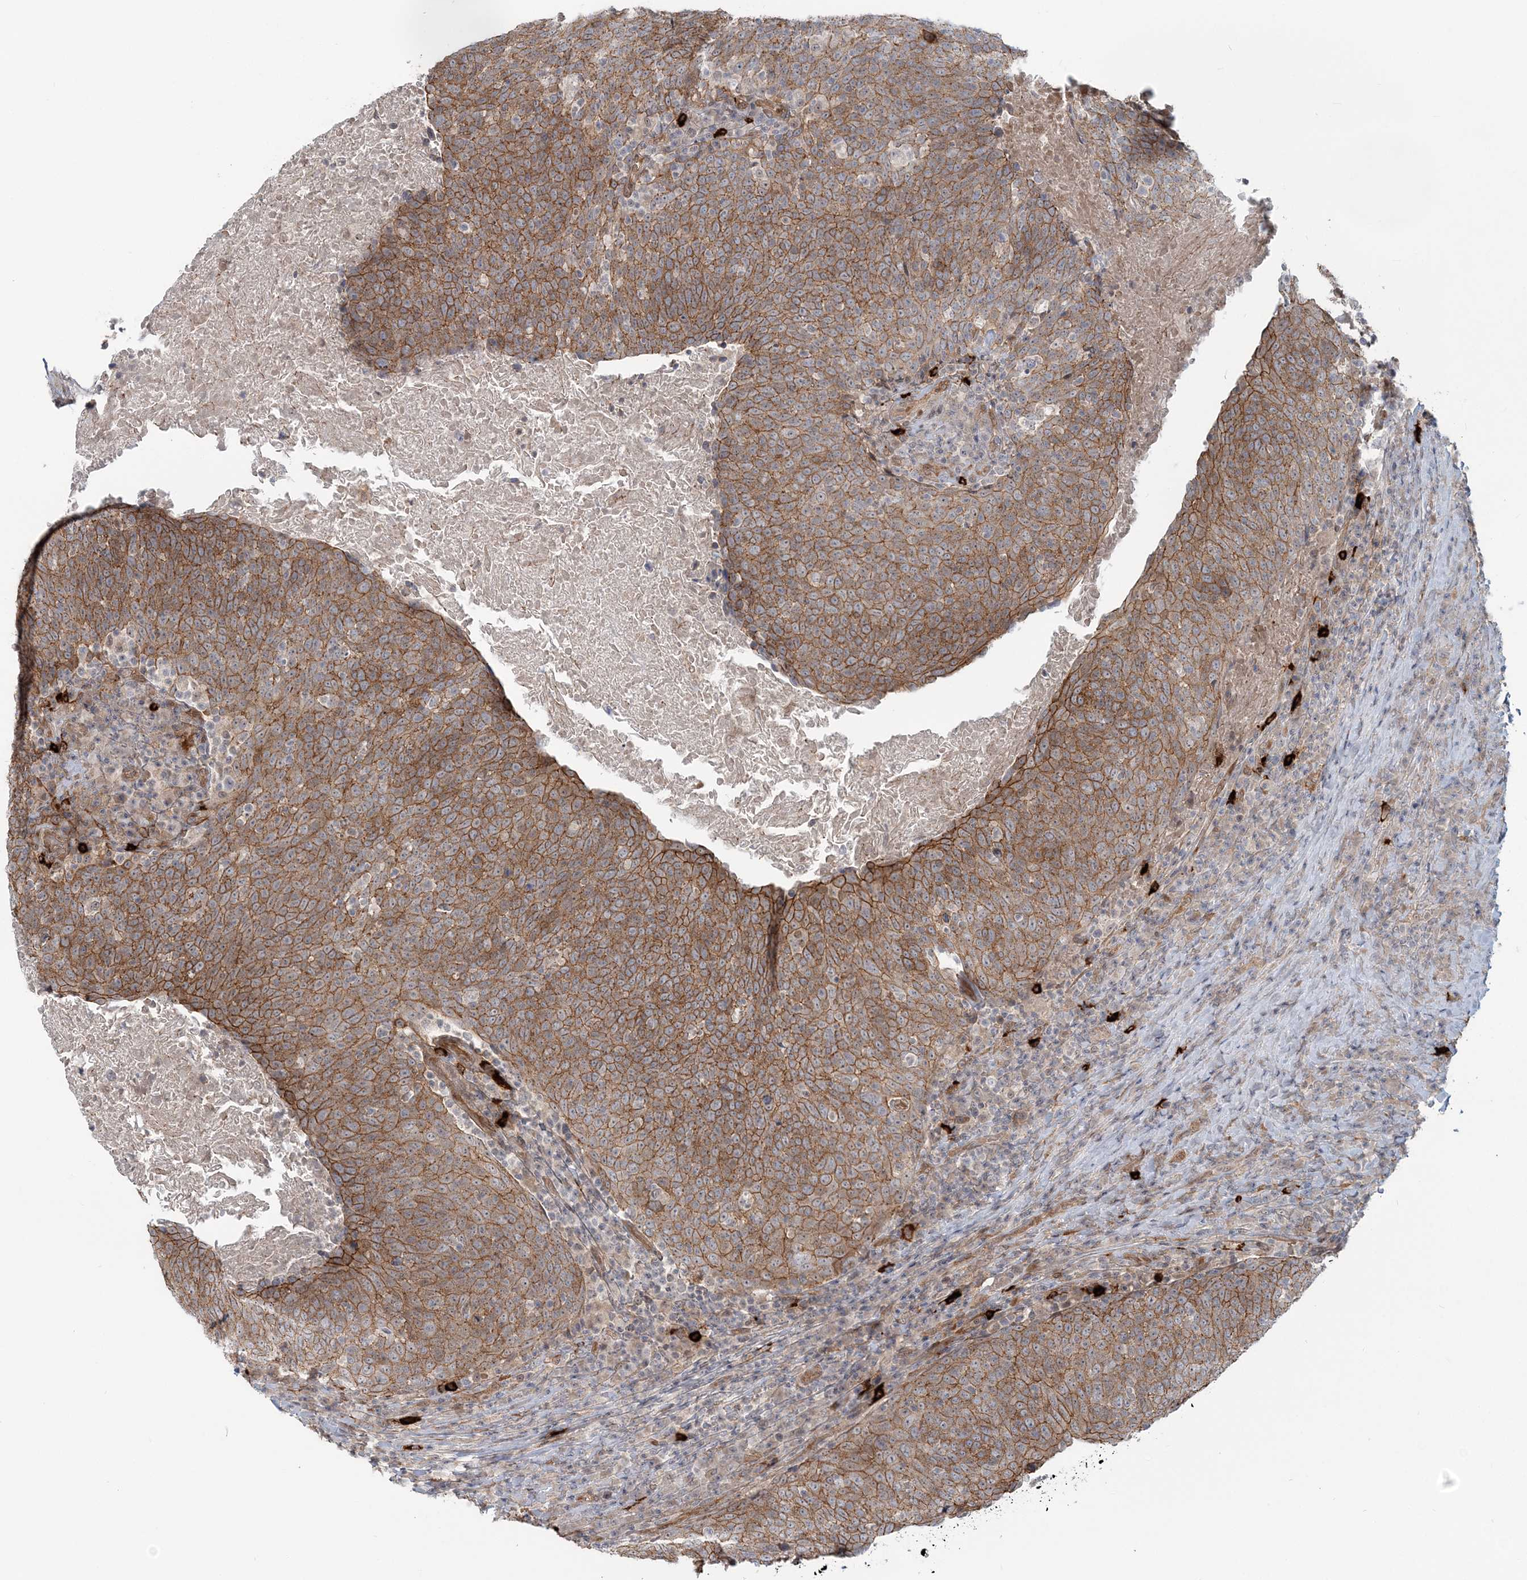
{"staining": {"intensity": "moderate", "quantity": ">75%", "location": "cytoplasmic/membranous"}, "tissue": "head and neck cancer", "cell_type": "Tumor cells", "image_type": "cancer", "snomed": [{"axis": "morphology", "description": "Squamous cell carcinoma, NOS"}, {"axis": "morphology", "description": "Squamous cell carcinoma, metastatic, NOS"}, {"axis": "topography", "description": "Lymph node"}, {"axis": "topography", "description": "Head-Neck"}], "caption": "Head and neck squamous cell carcinoma tissue shows moderate cytoplasmic/membranous positivity in approximately >75% of tumor cells, visualized by immunohistochemistry. The staining was performed using DAB (3,3'-diaminobenzidine), with brown indicating positive protein expression. Nuclei are stained blue with hematoxylin.", "gene": "SH3PXD2A", "patient": {"sex": "male", "age": 62}}